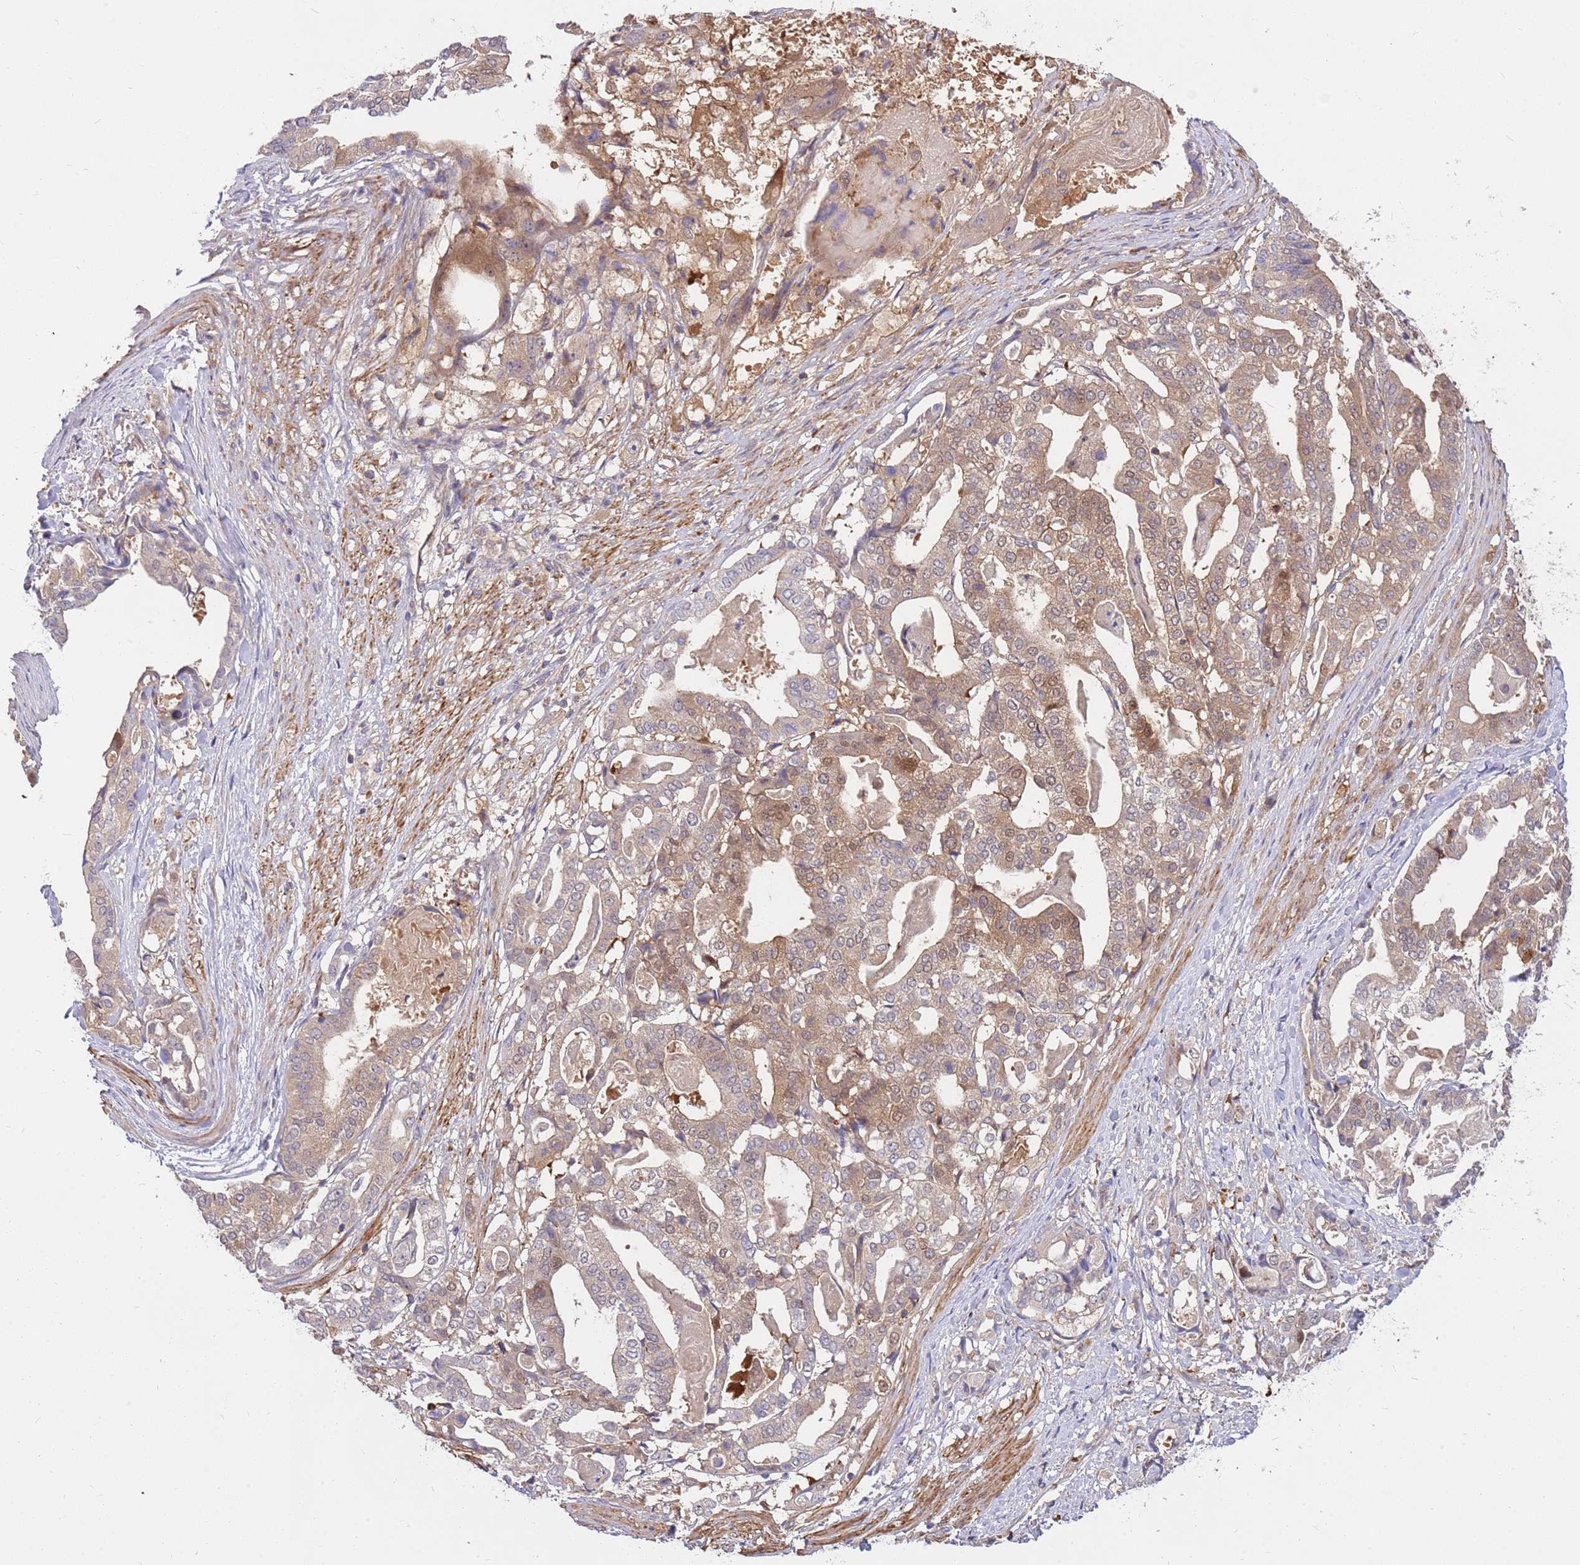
{"staining": {"intensity": "moderate", "quantity": "25%-75%", "location": "cytoplasmic/membranous,nuclear"}, "tissue": "stomach cancer", "cell_type": "Tumor cells", "image_type": "cancer", "snomed": [{"axis": "morphology", "description": "Adenocarcinoma, NOS"}, {"axis": "topography", "description": "Stomach"}], "caption": "Human stomach cancer stained for a protein (brown) exhibits moderate cytoplasmic/membranous and nuclear positive positivity in about 25%-75% of tumor cells.", "gene": "MVD", "patient": {"sex": "male", "age": 48}}